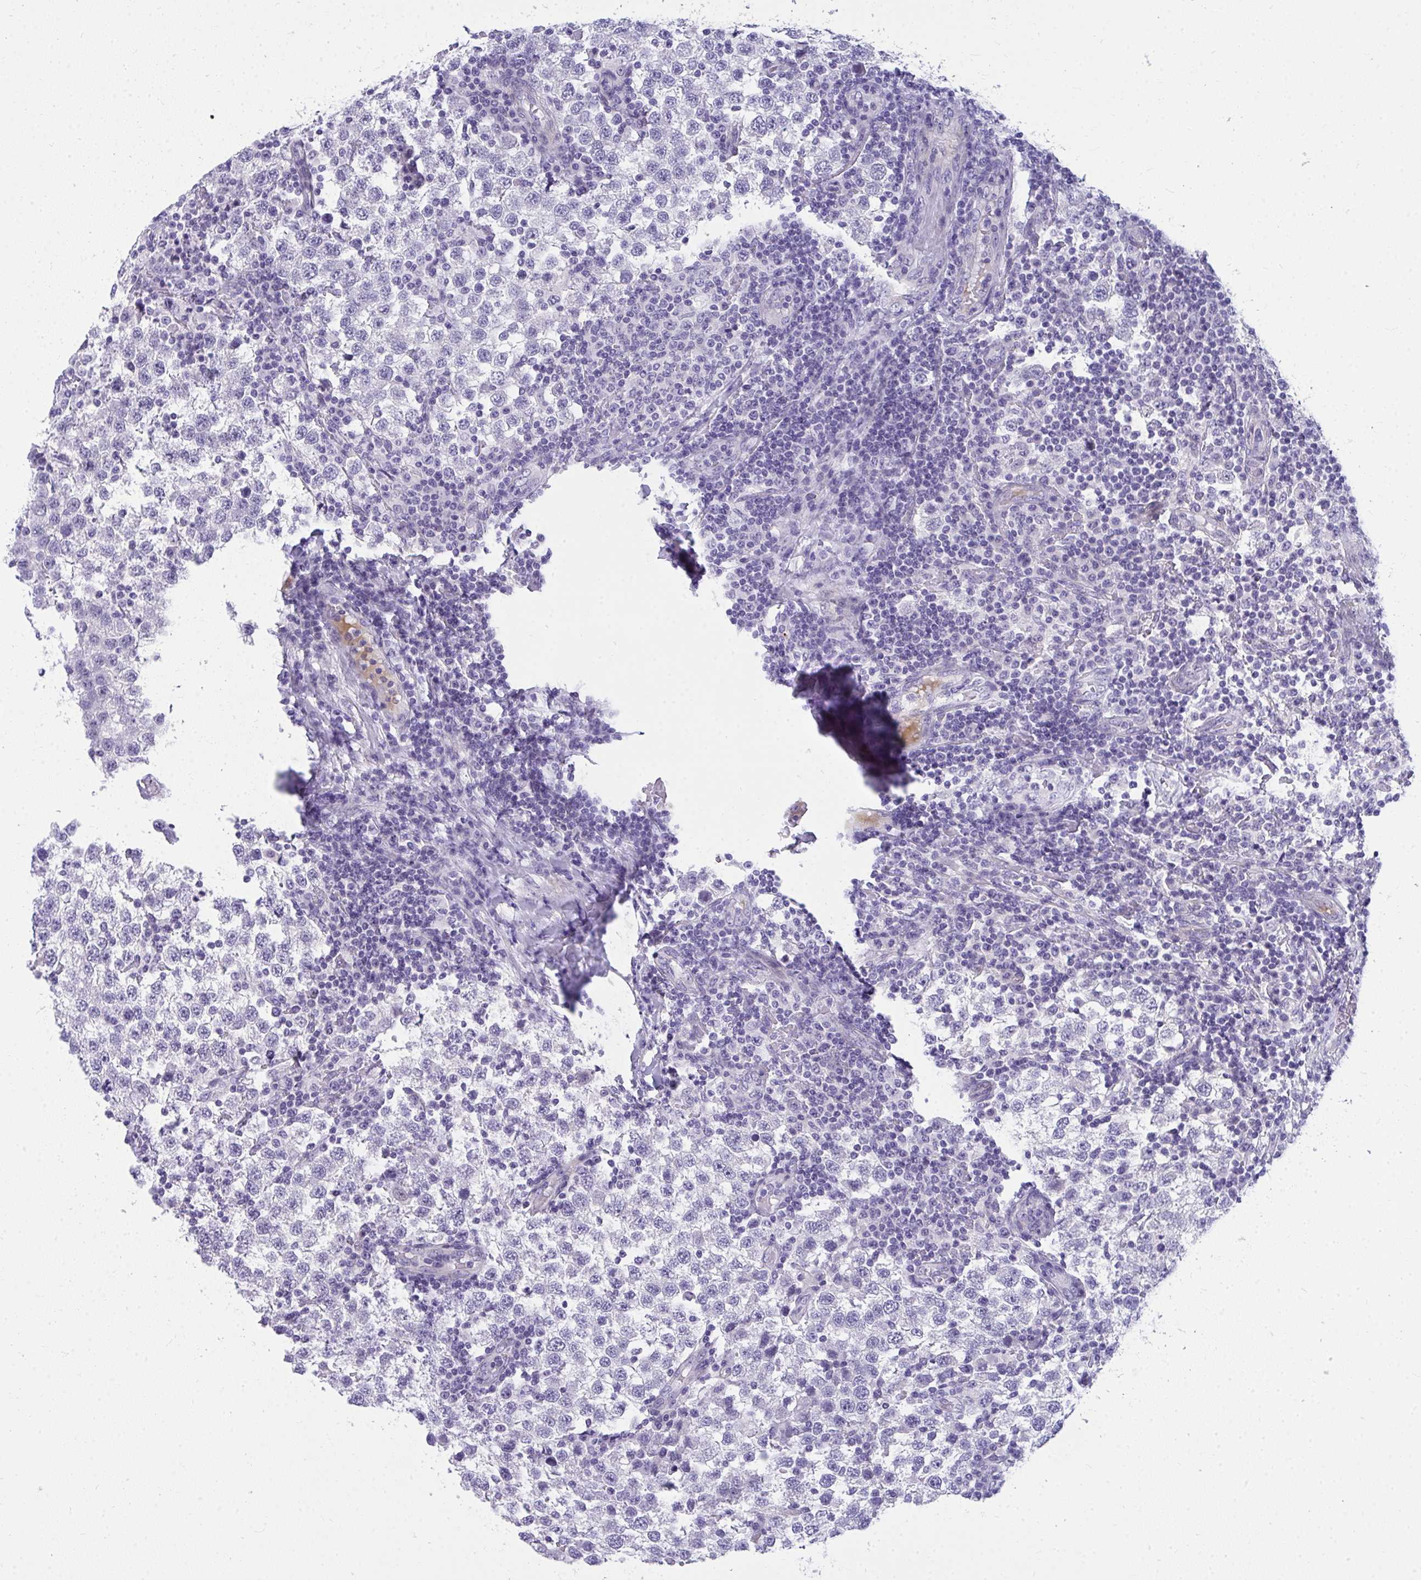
{"staining": {"intensity": "negative", "quantity": "none", "location": "none"}, "tissue": "testis cancer", "cell_type": "Tumor cells", "image_type": "cancer", "snomed": [{"axis": "morphology", "description": "Seminoma, NOS"}, {"axis": "topography", "description": "Testis"}], "caption": "Tumor cells are negative for protein expression in human testis cancer.", "gene": "TSBP1", "patient": {"sex": "male", "age": 34}}